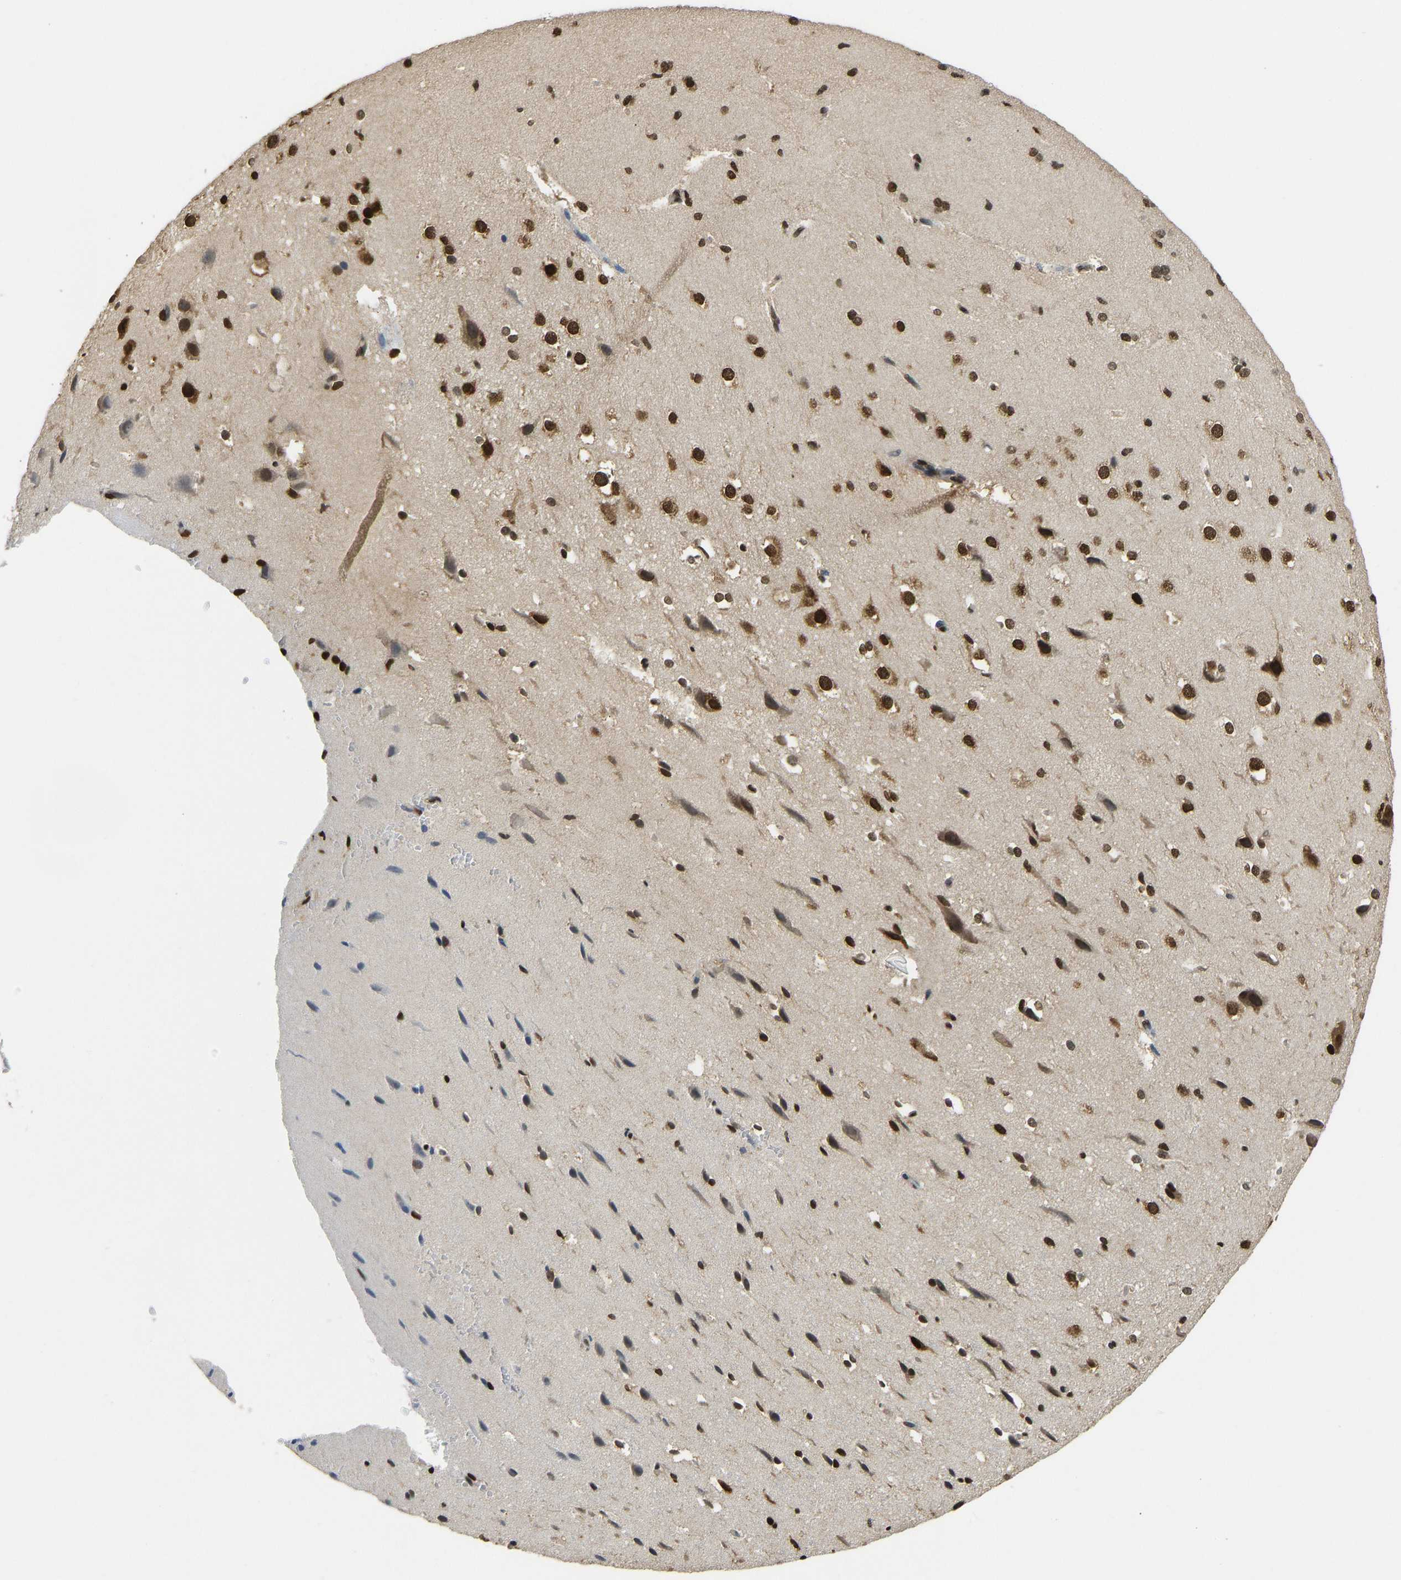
{"staining": {"intensity": "moderate", "quantity": ">75%", "location": "nuclear"}, "tissue": "cerebral cortex", "cell_type": "Endothelial cells", "image_type": "normal", "snomed": [{"axis": "morphology", "description": "Normal tissue, NOS"}, {"axis": "morphology", "description": "Developmental malformation"}, {"axis": "topography", "description": "Cerebral cortex"}], "caption": "Immunohistochemistry histopathology image of unremarkable cerebral cortex: human cerebral cortex stained using IHC displays medium levels of moderate protein expression localized specifically in the nuclear of endothelial cells, appearing as a nuclear brown color.", "gene": "ZSCAN20", "patient": {"sex": "female", "age": 30}}